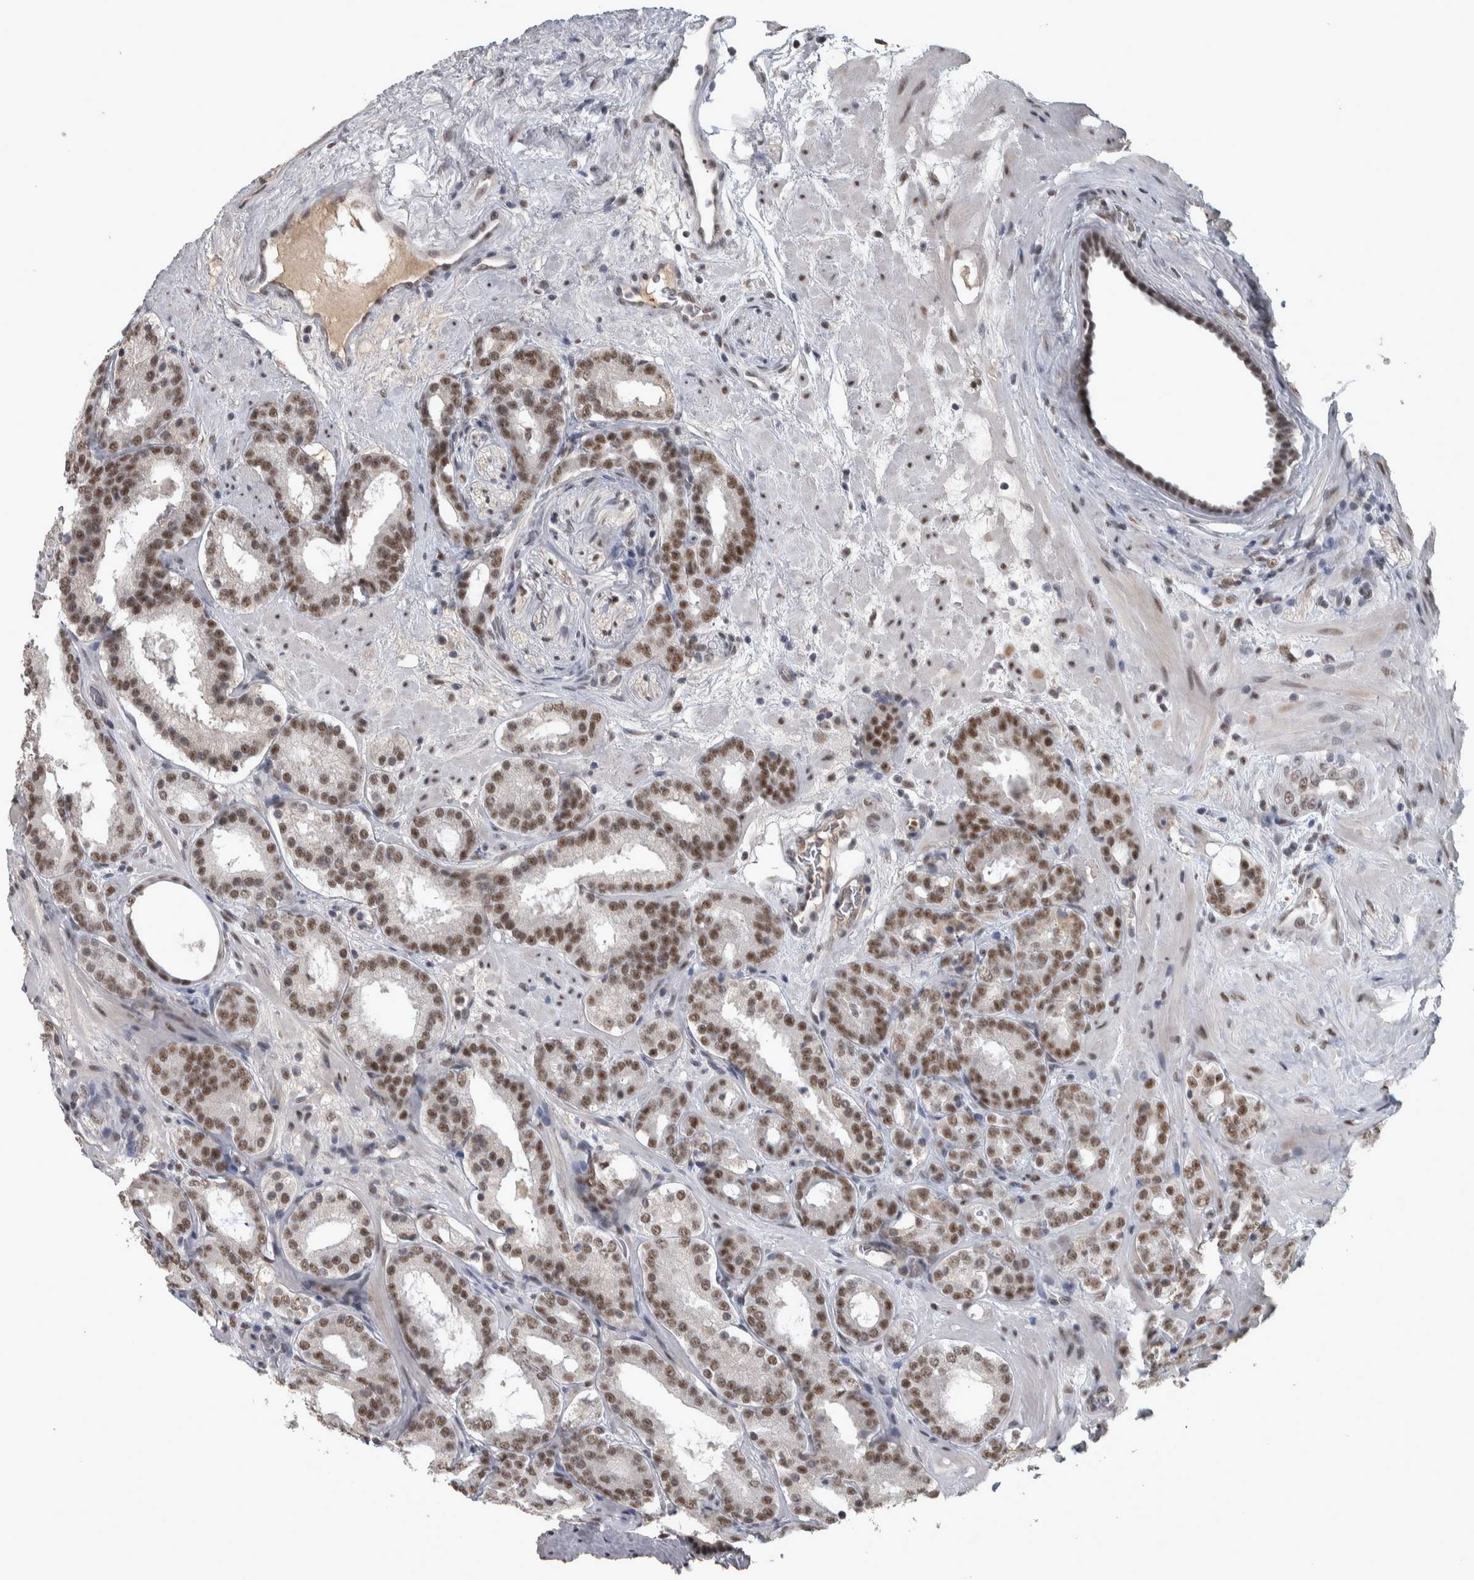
{"staining": {"intensity": "moderate", "quantity": ">75%", "location": "cytoplasmic/membranous"}, "tissue": "prostate cancer", "cell_type": "Tumor cells", "image_type": "cancer", "snomed": [{"axis": "morphology", "description": "Adenocarcinoma, Low grade"}, {"axis": "topography", "description": "Prostate"}], "caption": "The immunohistochemical stain labels moderate cytoplasmic/membranous positivity in tumor cells of prostate cancer (adenocarcinoma (low-grade)) tissue.", "gene": "DDX42", "patient": {"sex": "male", "age": 69}}